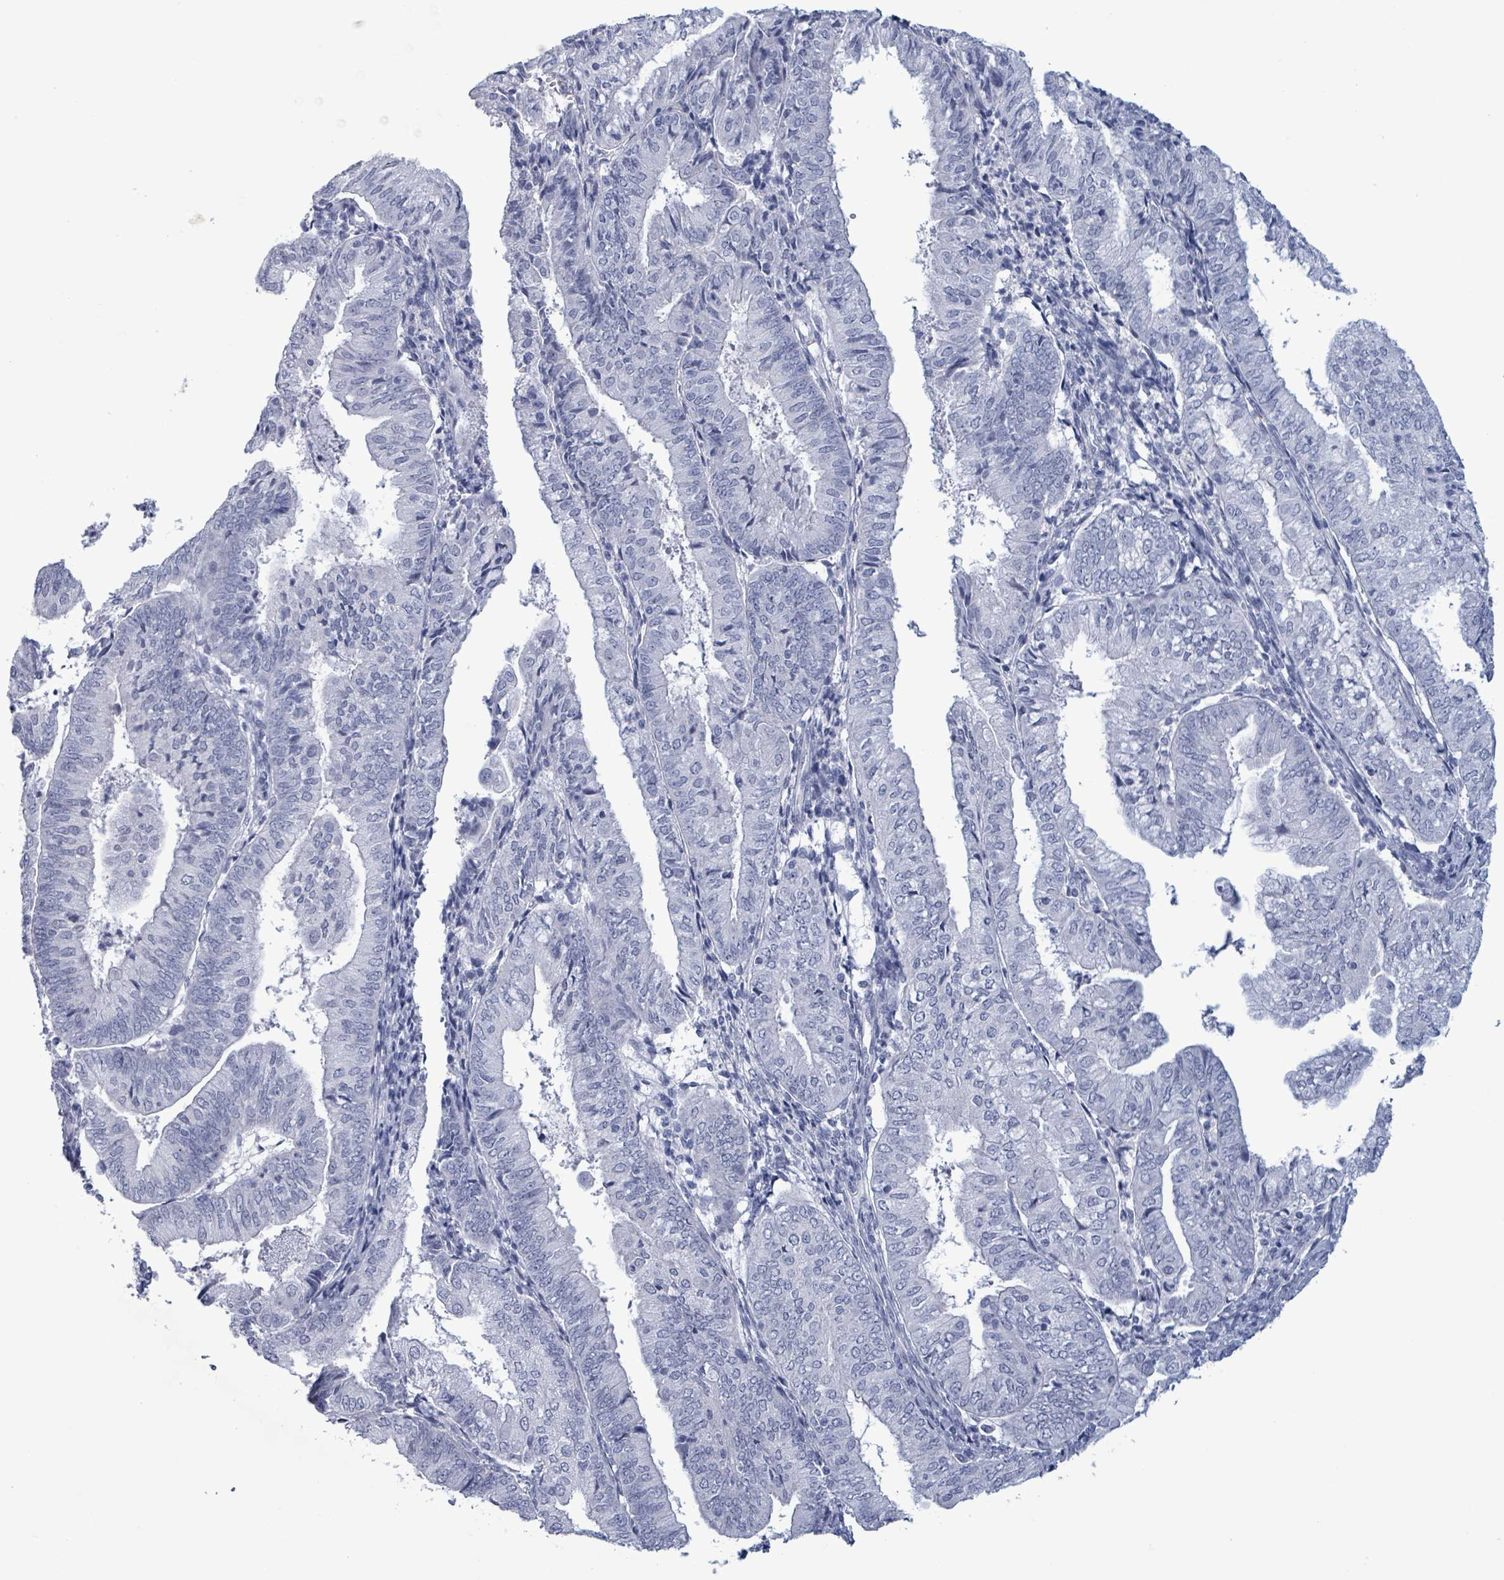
{"staining": {"intensity": "negative", "quantity": "none", "location": "none"}, "tissue": "endometrial cancer", "cell_type": "Tumor cells", "image_type": "cancer", "snomed": [{"axis": "morphology", "description": "Adenocarcinoma, NOS"}, {"axis": "topography", "description": "Endometrium"}], "caption": "Endometrial cancer was stained to show a protein in brown. There is no significant positivity in tumor cells.", "gene": "ZNF771", "patient": {"sex": "female", "age": 55}}